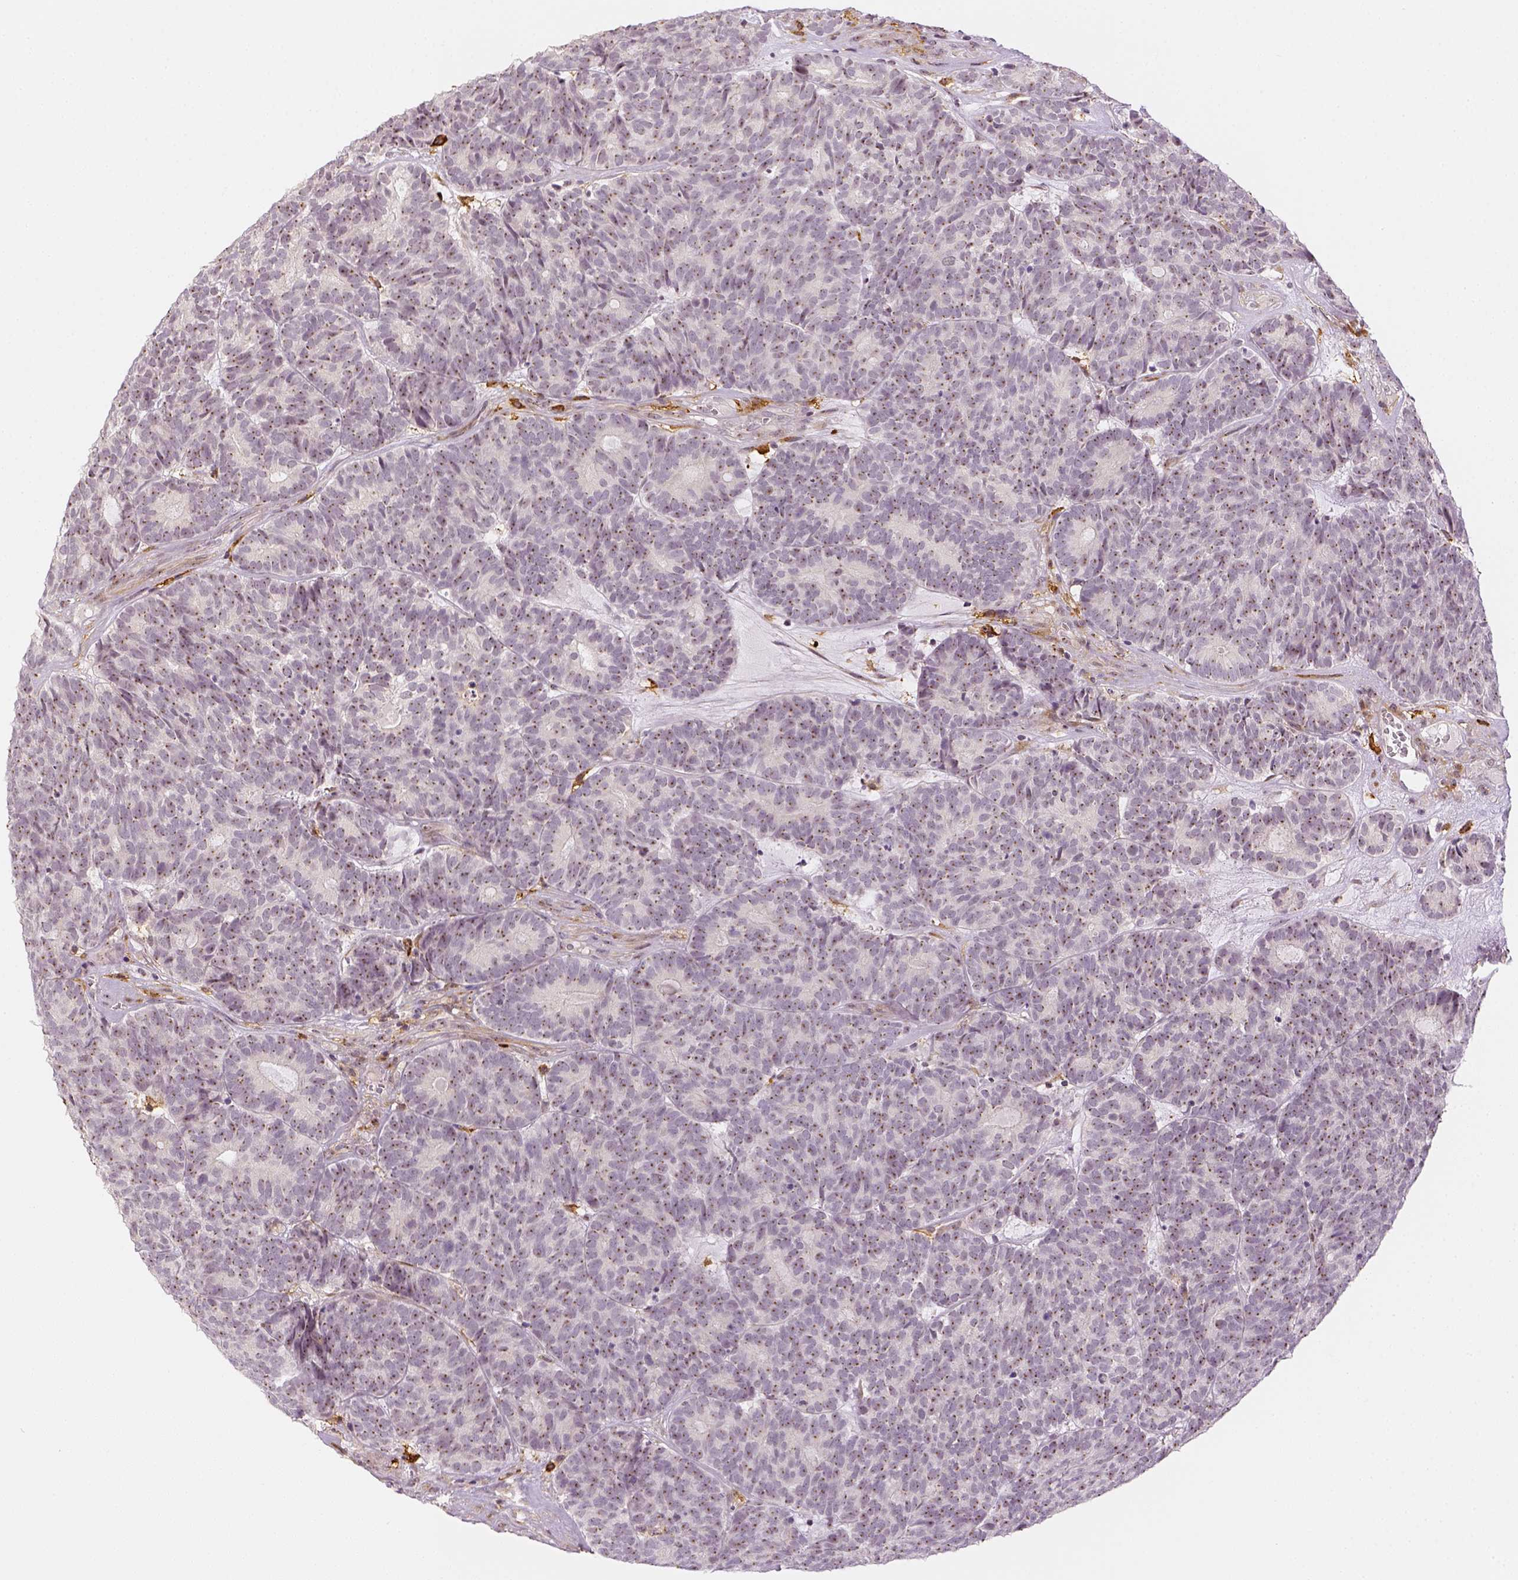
{"staining": {"intensity": "negative", "quantity": "none", "location": "none"}, "tissue": "head and neck cancer", "cell_type": "Tumor cells", "image_type": "cancer", "snomed": [{"axis": "morphology", "description": "Adenocarcinoma, NOS"}, {"axis": "topography", "description": "Head-Neck"}], "caption": "An immunohistochemistry micrograph of head and neck adenocarcinoma is shown. There is no staining in tumor cells of head and neck adenocarcinoma. Nuclei are stained in blue.", "gene": "CD14", "patient": {"sex": "female", "age": 81}}